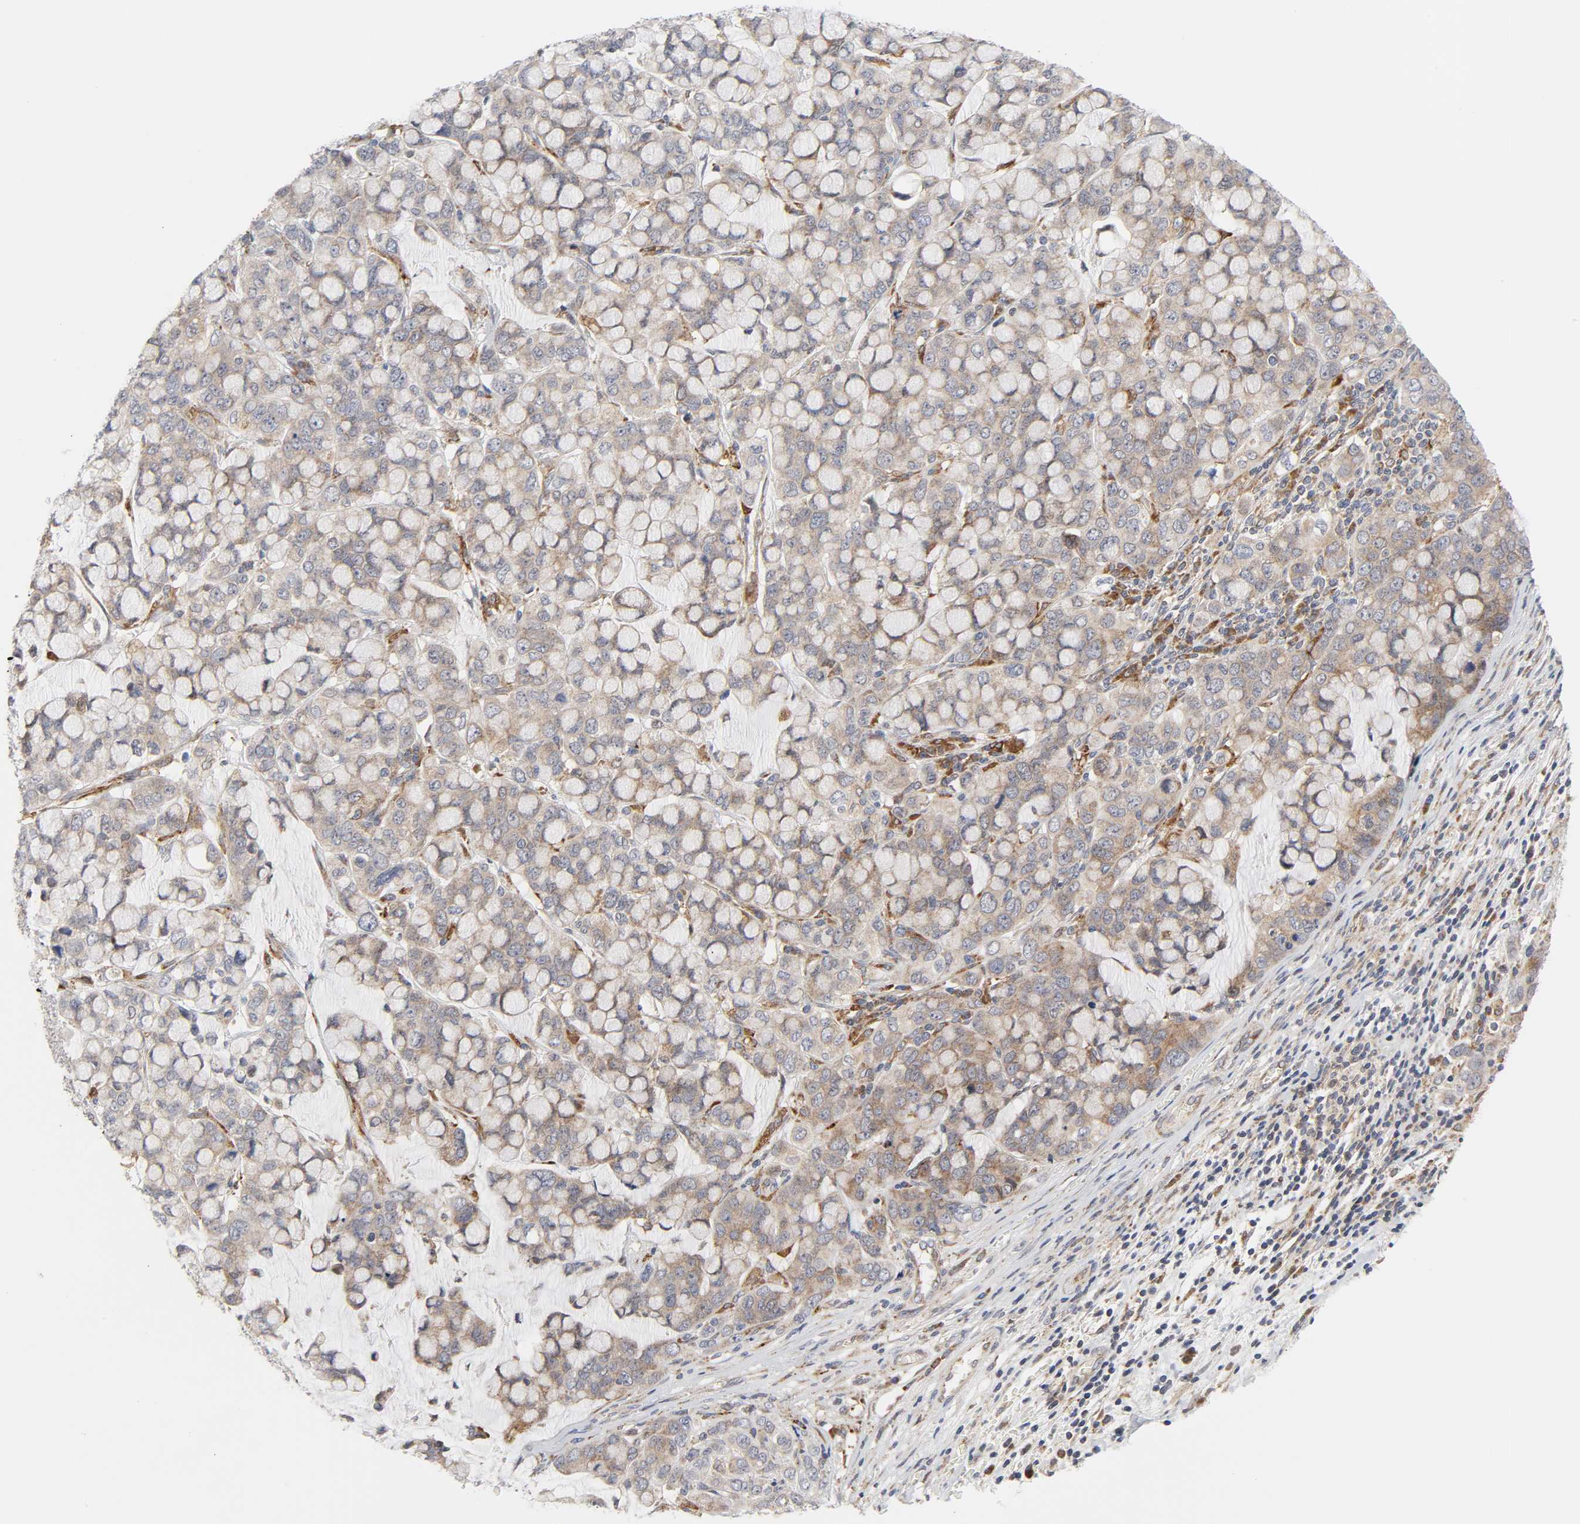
{"staining": {"intensity": "weak", "quantity": ">75%", "location": "cytoplasmic/membranous"}, "tissue": "stomach cancer", "cell_type": "Tumor cells", "image_type": "cancer", "snomed": [{"axis": "morphology", "description": "Adenocarcinoma, NOS"}, {"axis": "topography", "description": "Stomach, lower"}], "caption": "Stomach cancer (adenocarcinoma) tissue demonstrates weak cytoplasmic/membranous positivity in about >75% of tumor cells", "gene": "BAX", "patient": {"sex": "male", "age": 84}}